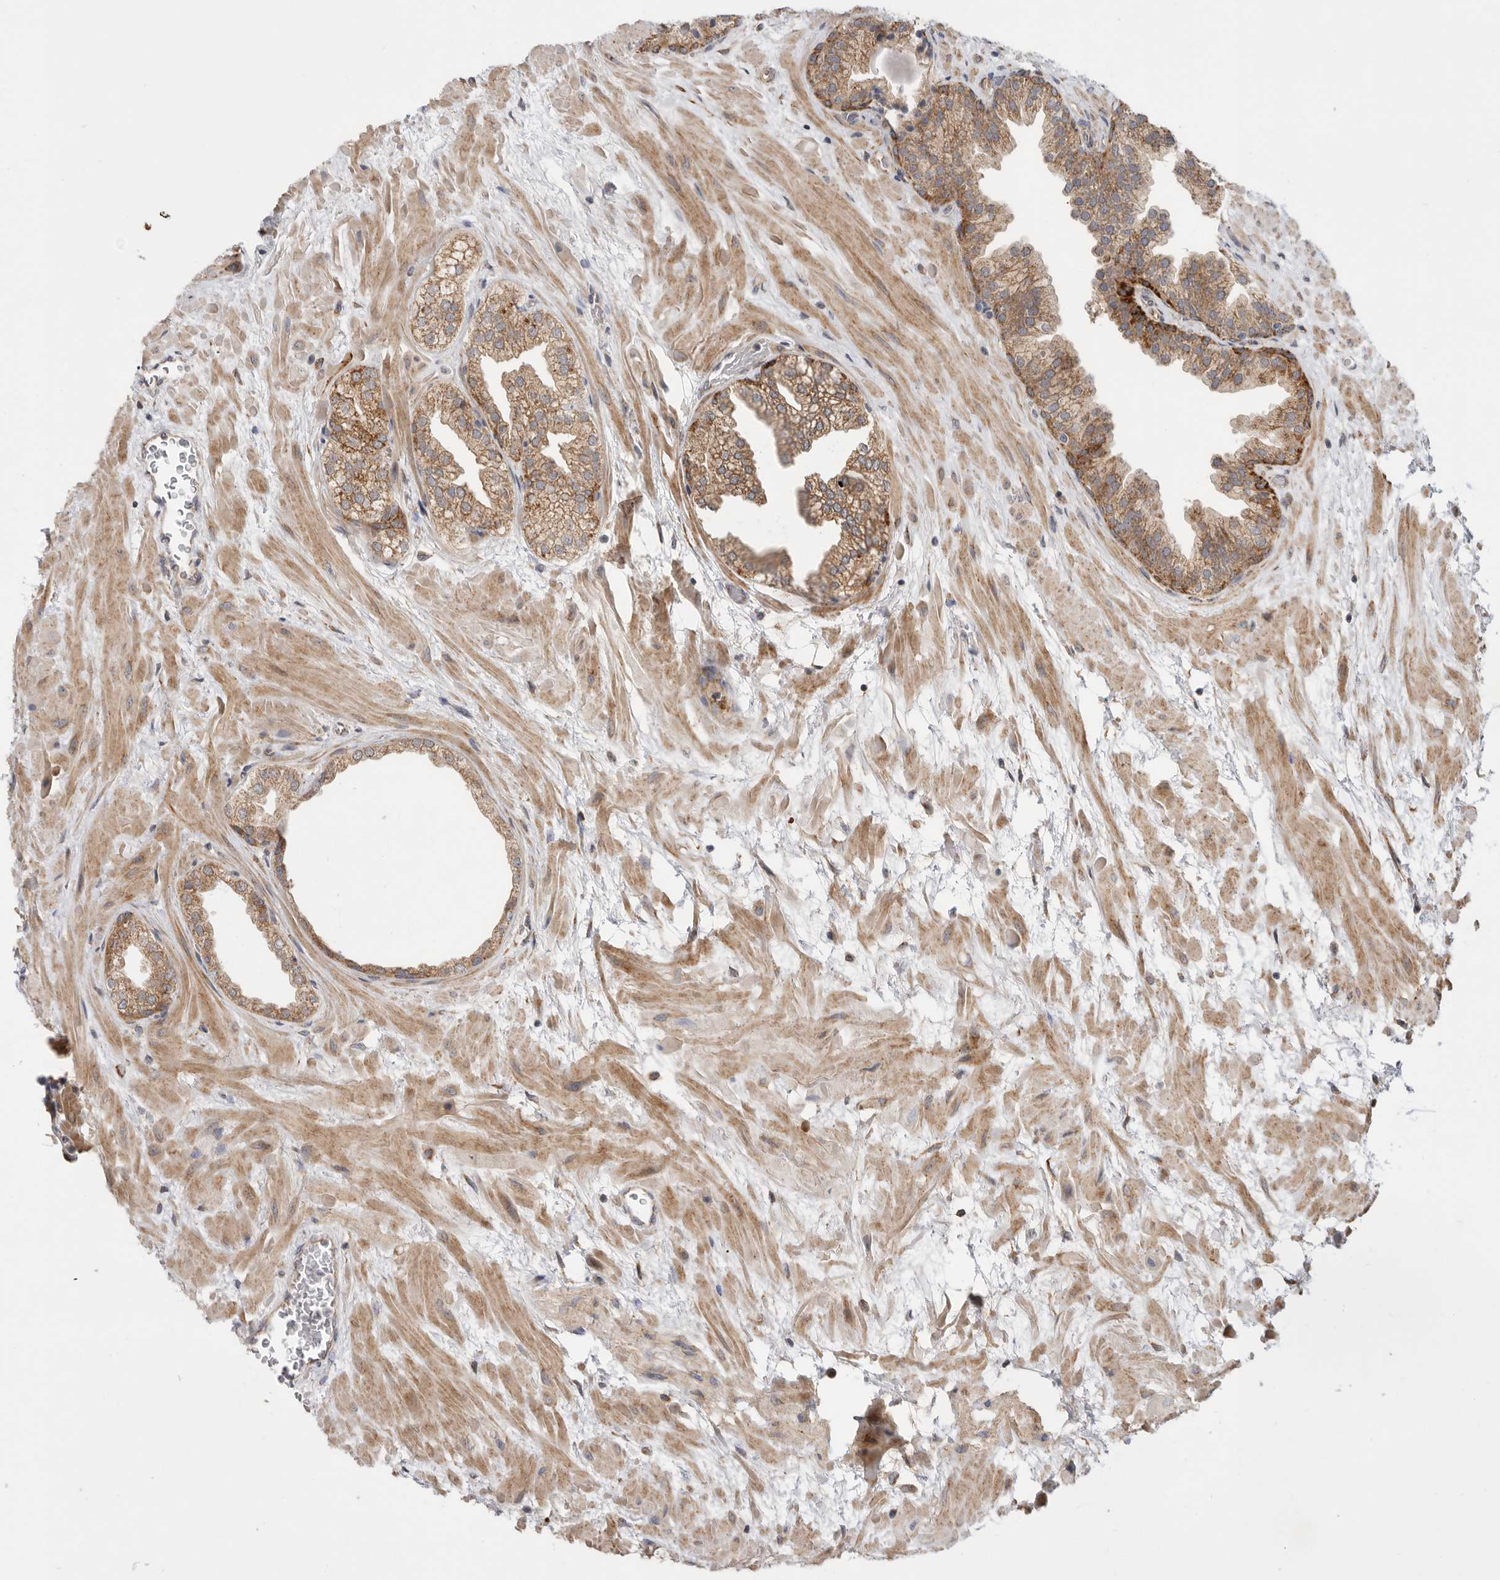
{"staining": {"intensity": "moderate", "quantity": ">75%", "location": "cytoplasmic/membranous"}, "tissue": "prostate", "cell_type": "Glandular cells", "image_type": "normal", "snomed": [{"axis": "morphology", "description": "Normal tissue, NOS"}, {"axis": "topography", "description": "Prostate"}], "caption": "This image reveals normal prostate stained with immunohistochemistry (IHC) to label a protein in brown. The cytoplasmic/membranous of glandular cells show moderate positivity for the protein. Nuclei are counter-stained blue.", "gene": "MTFR1L", "patient": {"sex": "male", "age": 48}}